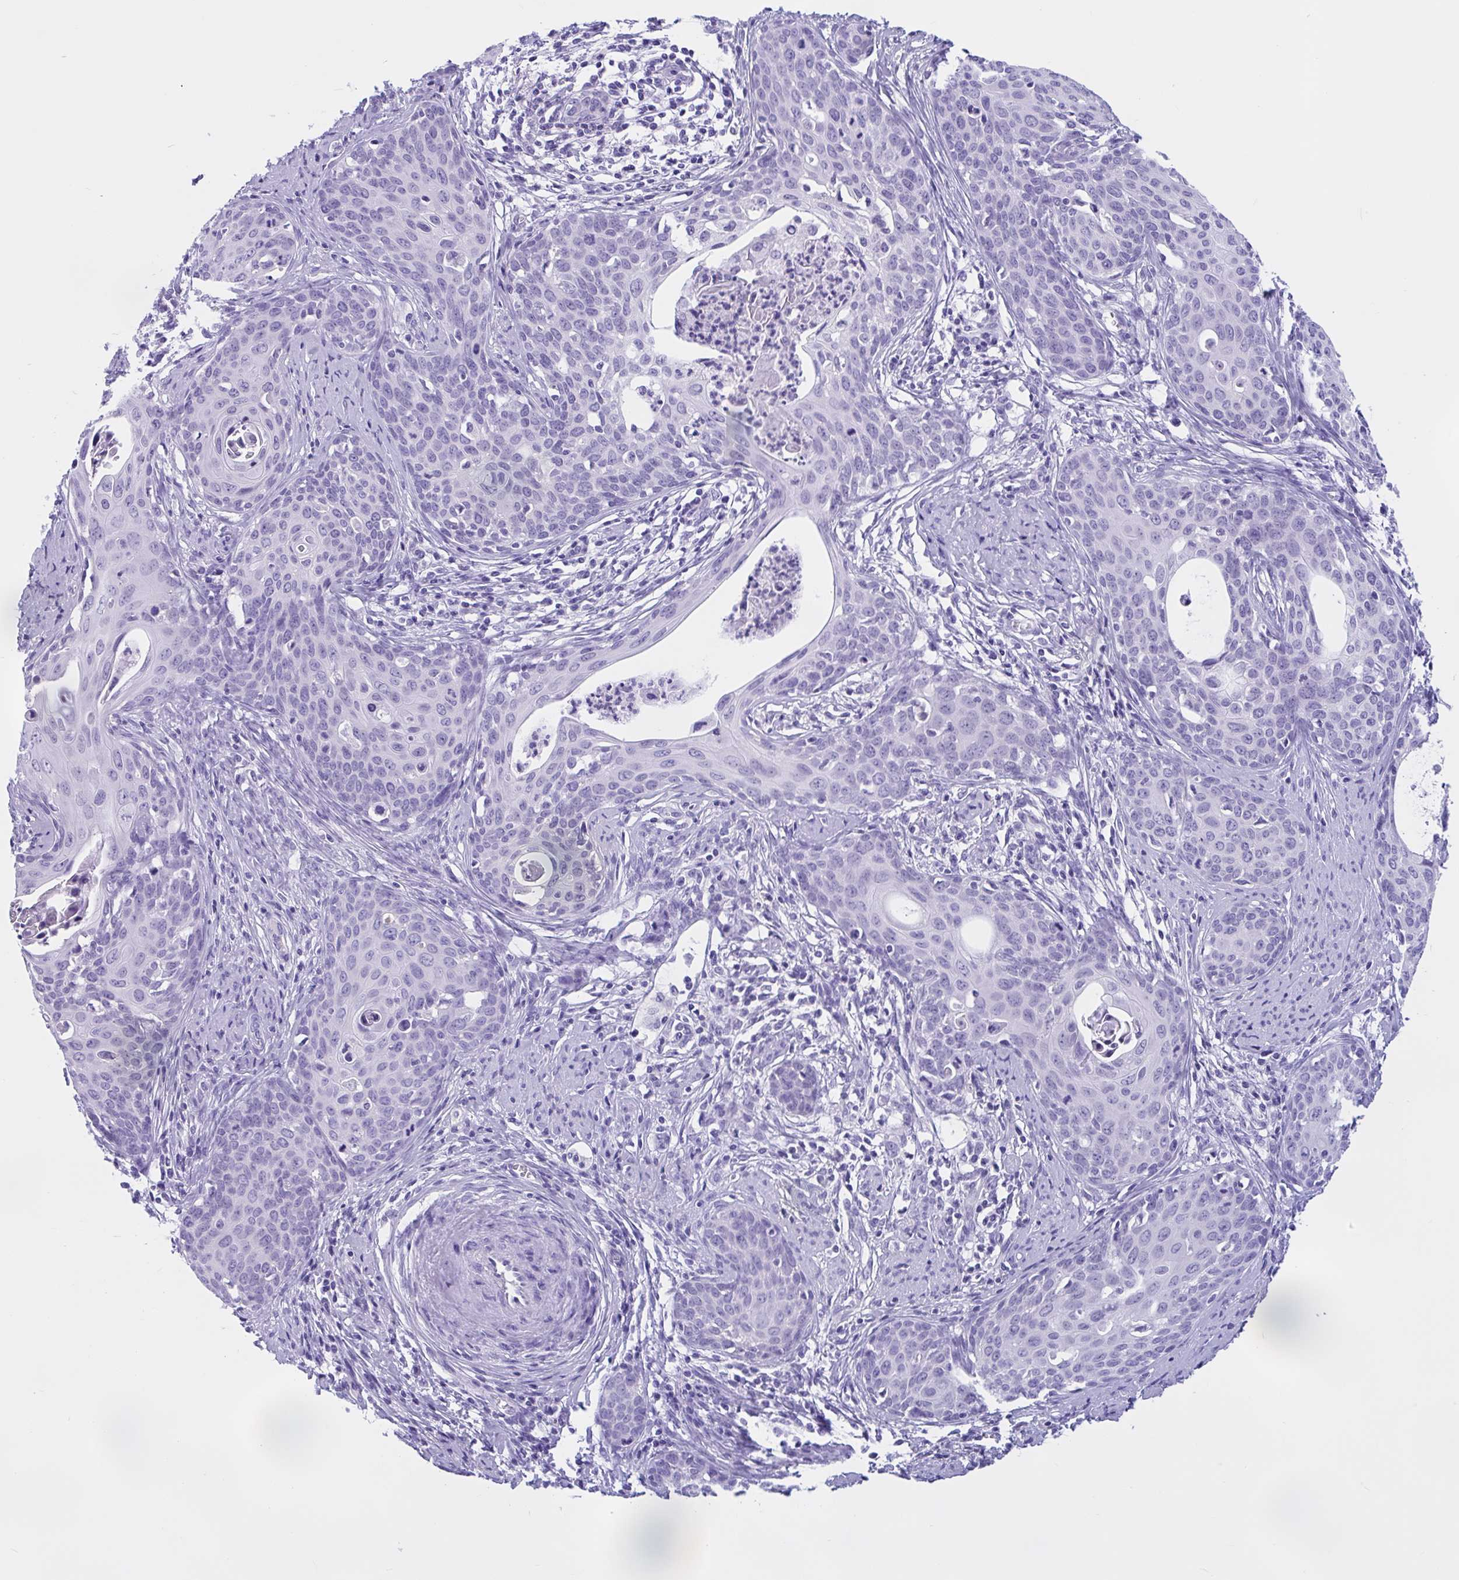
{"staining": {"intensity": "negative", "quantity": "none", "location": "none"}, "tissue": "cervical cancer", "cell_type": "Tumor cells", "image_type": "cancer", "snomed": [{"axis": "morphology", "description": "Squamous cell carcinoma, NOS"}, {"axis": "topography", "description": "Cervix"}], "caption": "Immunohistochemistry micrograph of squamous cell carcinoma (cervical) stained for a protein (brown), which shows no staining in tumor cells. The staining was performed using DAB to visualize the protein expression in brown, while the nuclei were stained in blue with hematoxylin (Magnification: 20x).", "gene": "ZNF319", "patient": {"sex": "female", "age": 46}}